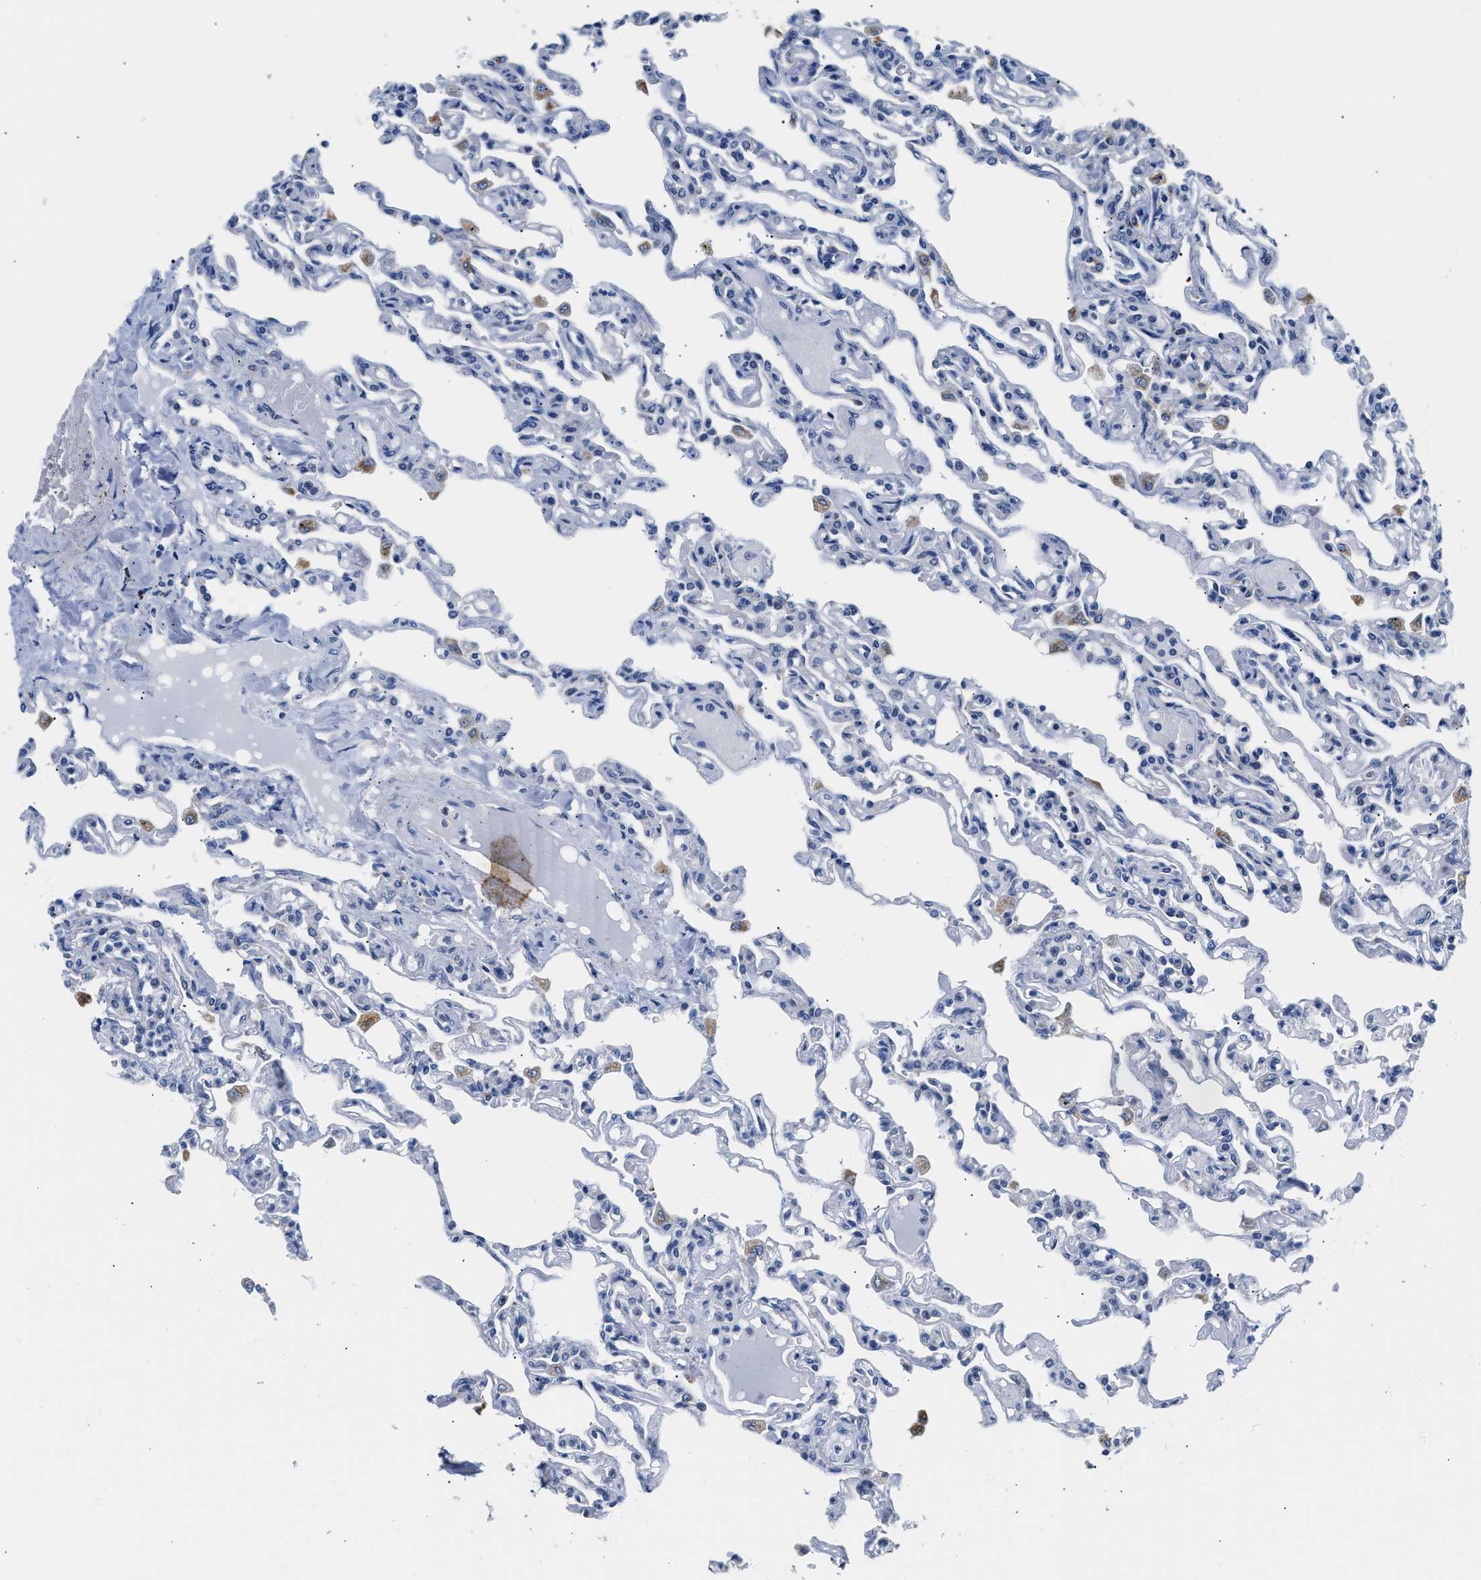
{"staining": {"intensity": "negative", "quantity": "none", "location": "none"}, "tissue": "lung", "cell_type": "Alveolar cells", "image_type": "normal", "snomed": [{"axis": "morphology", "description": "Normal tissue, NOS"}, {"axis": "topography", "description": "Lung"}], "caption": "This is an immunohistochemistry micrograph of unremarkable lung. There is no positivity in alveolar cells.", "gene": "ACADVL", "patient": {"sex": "male", "age": 21}}